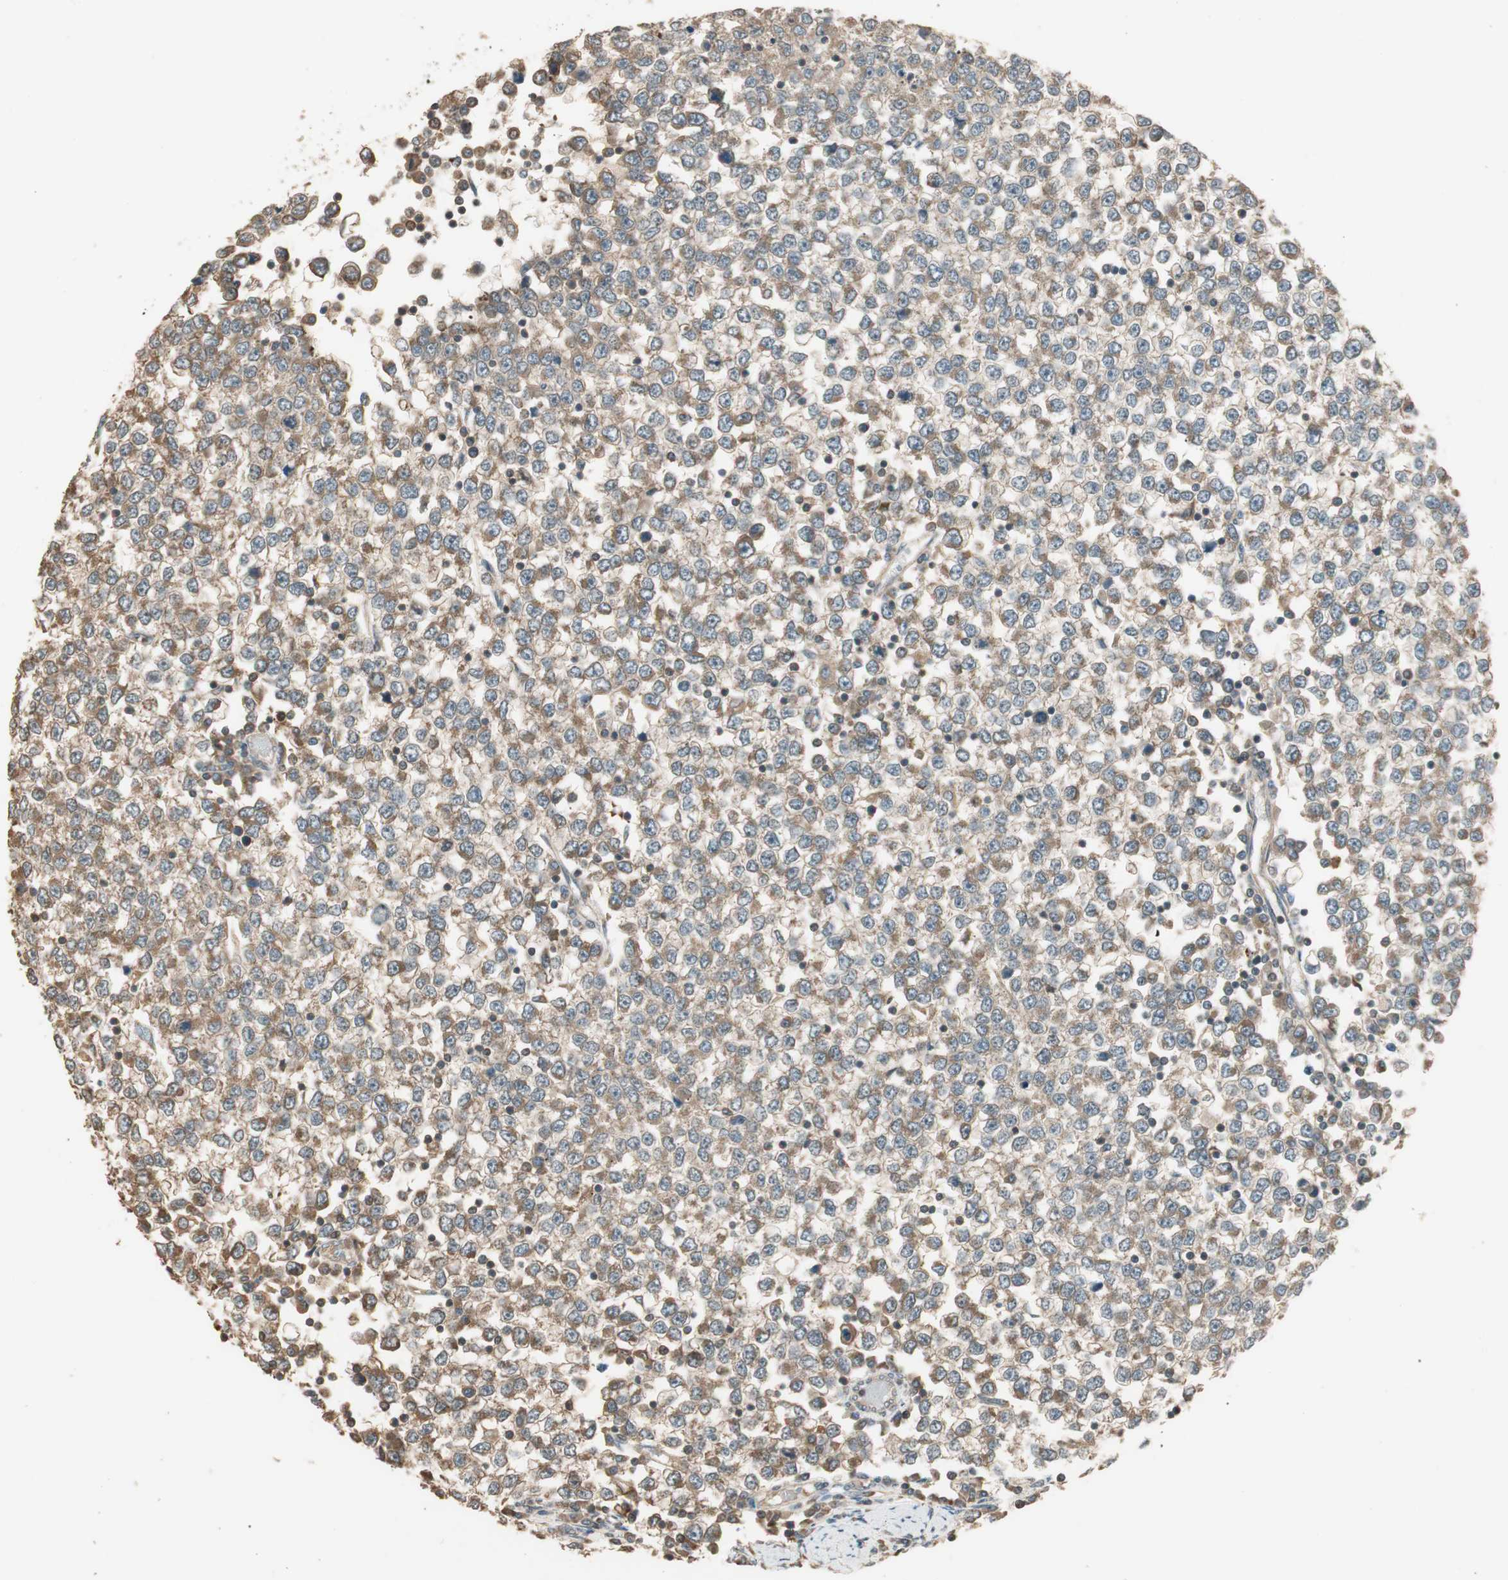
{"staining": {"intensity": "moderate", "quantity": ">75%", "location": "cytoplasmic/membranous"}, "tissue": "testis cancer", "cell_type": "Tumor cells", "image_type": "cancer", "snomed": [{"axis": "morphology", "description": "Seminoma, NOS"}, {"axis": "topography", "description": "Testis"}], "caption": "Protein expression analysis of testis seminoma displays moderate cytoplasmic/membranous staining in approximately >75% of tumor cells. (DAB (3,3'-diaminobenzidine) = brown stain, brightfield microscopy at high magnification).", "gene": "CNOT4", "patient": {"sex": "male", "age": 65}}